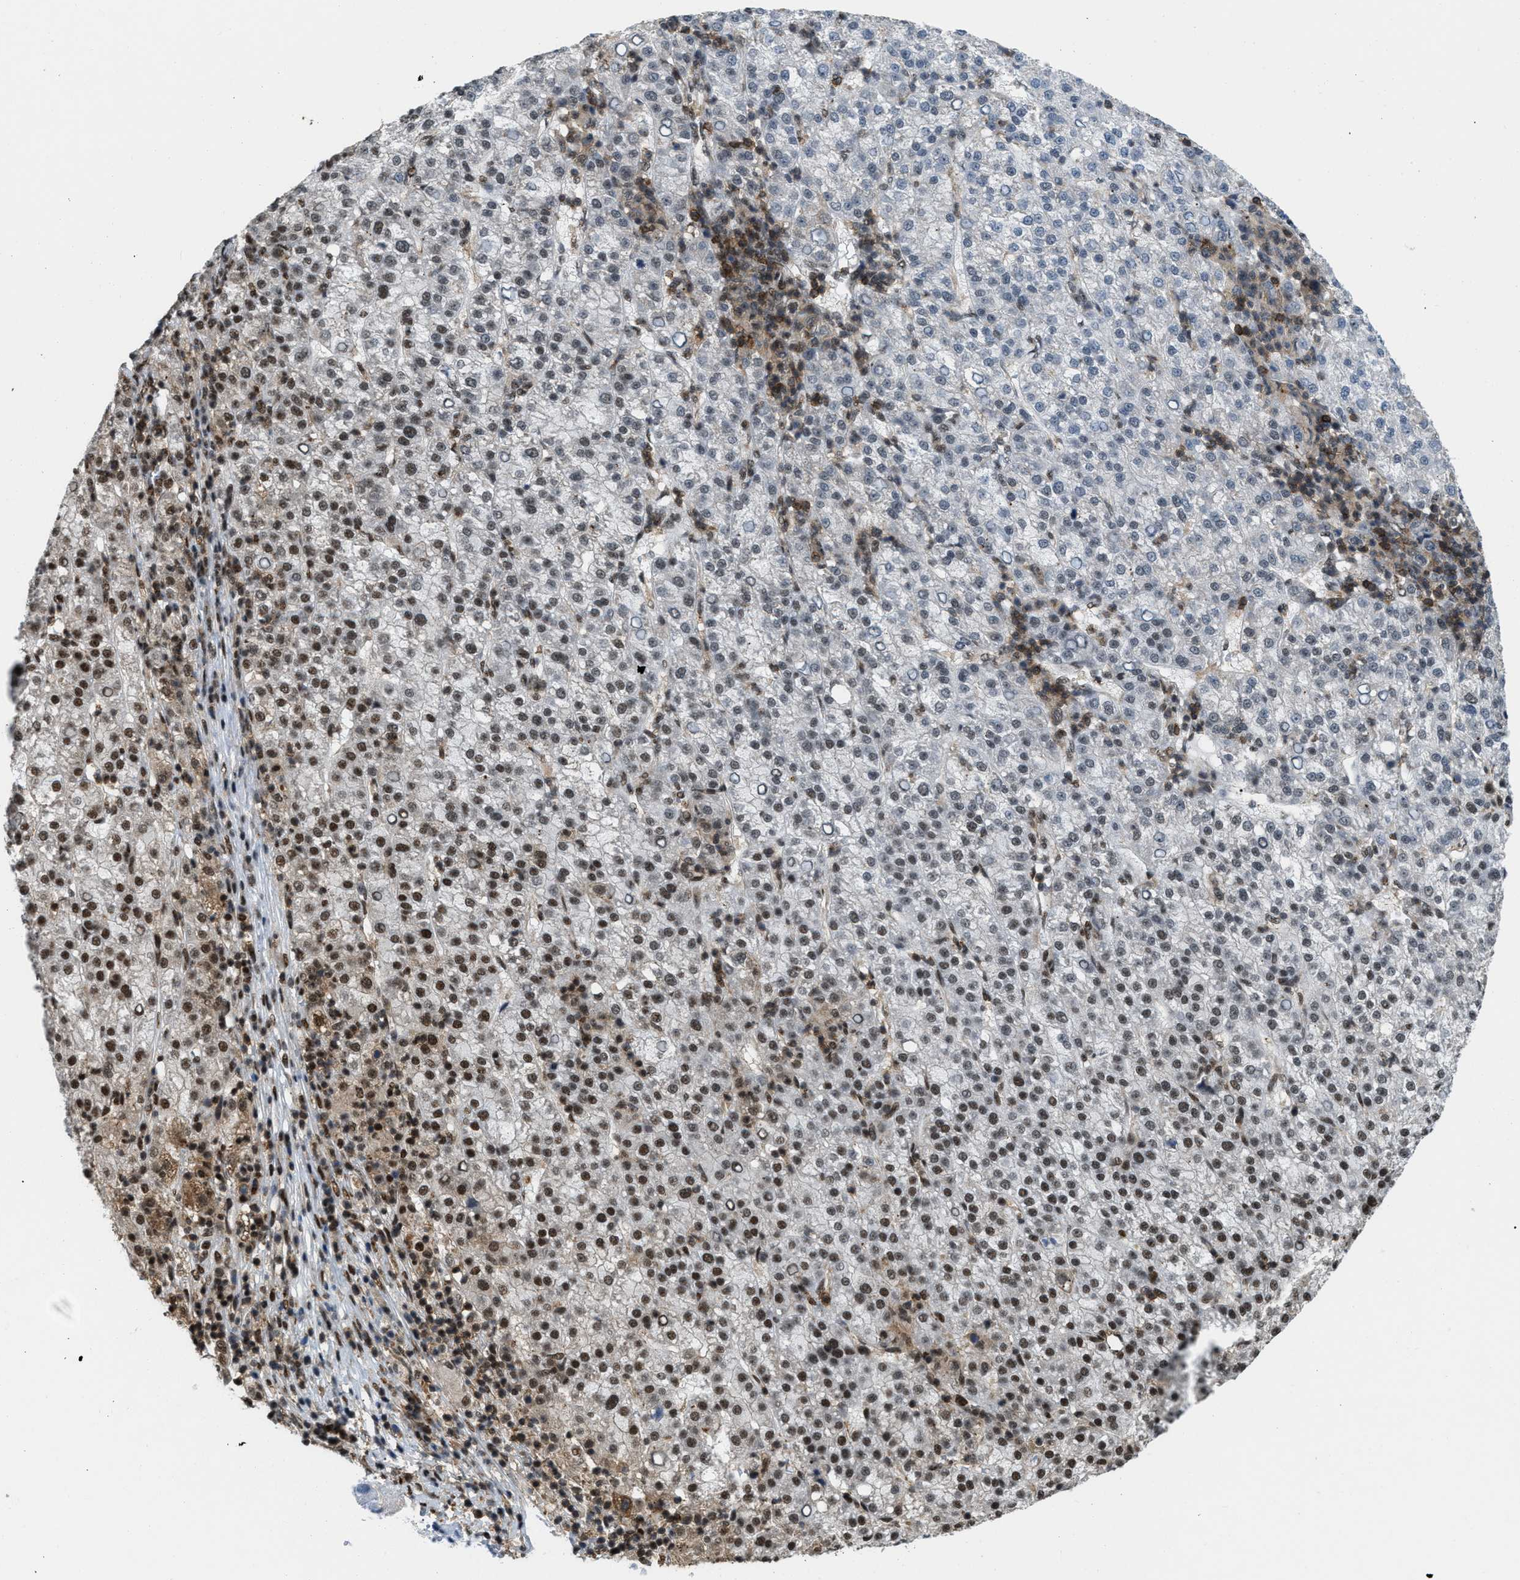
{"staining": {"intensity": "moderate", "quantity": "25%-75%", "location": "nuclear"}, "tissue": "liver cancer", "cell_type": "Tumor cells", "image_type": "cancer", "snomed": [{"axis": "morphology", "description": "Carcinoma, Hepatocellular, NOS"}, {"axis": "topography", "description": "Liver"}], "caption": "Tumor cells display medium levels of moderate nuclear staining in approximately 25%-75% of cells in liver cancer (hepatocellular carcinoma). (brown staining indicates protein expression, while blue staining denotes nuclei).", "gene": "NUMA1", "patient": {"sex": "female", "age": 58}}